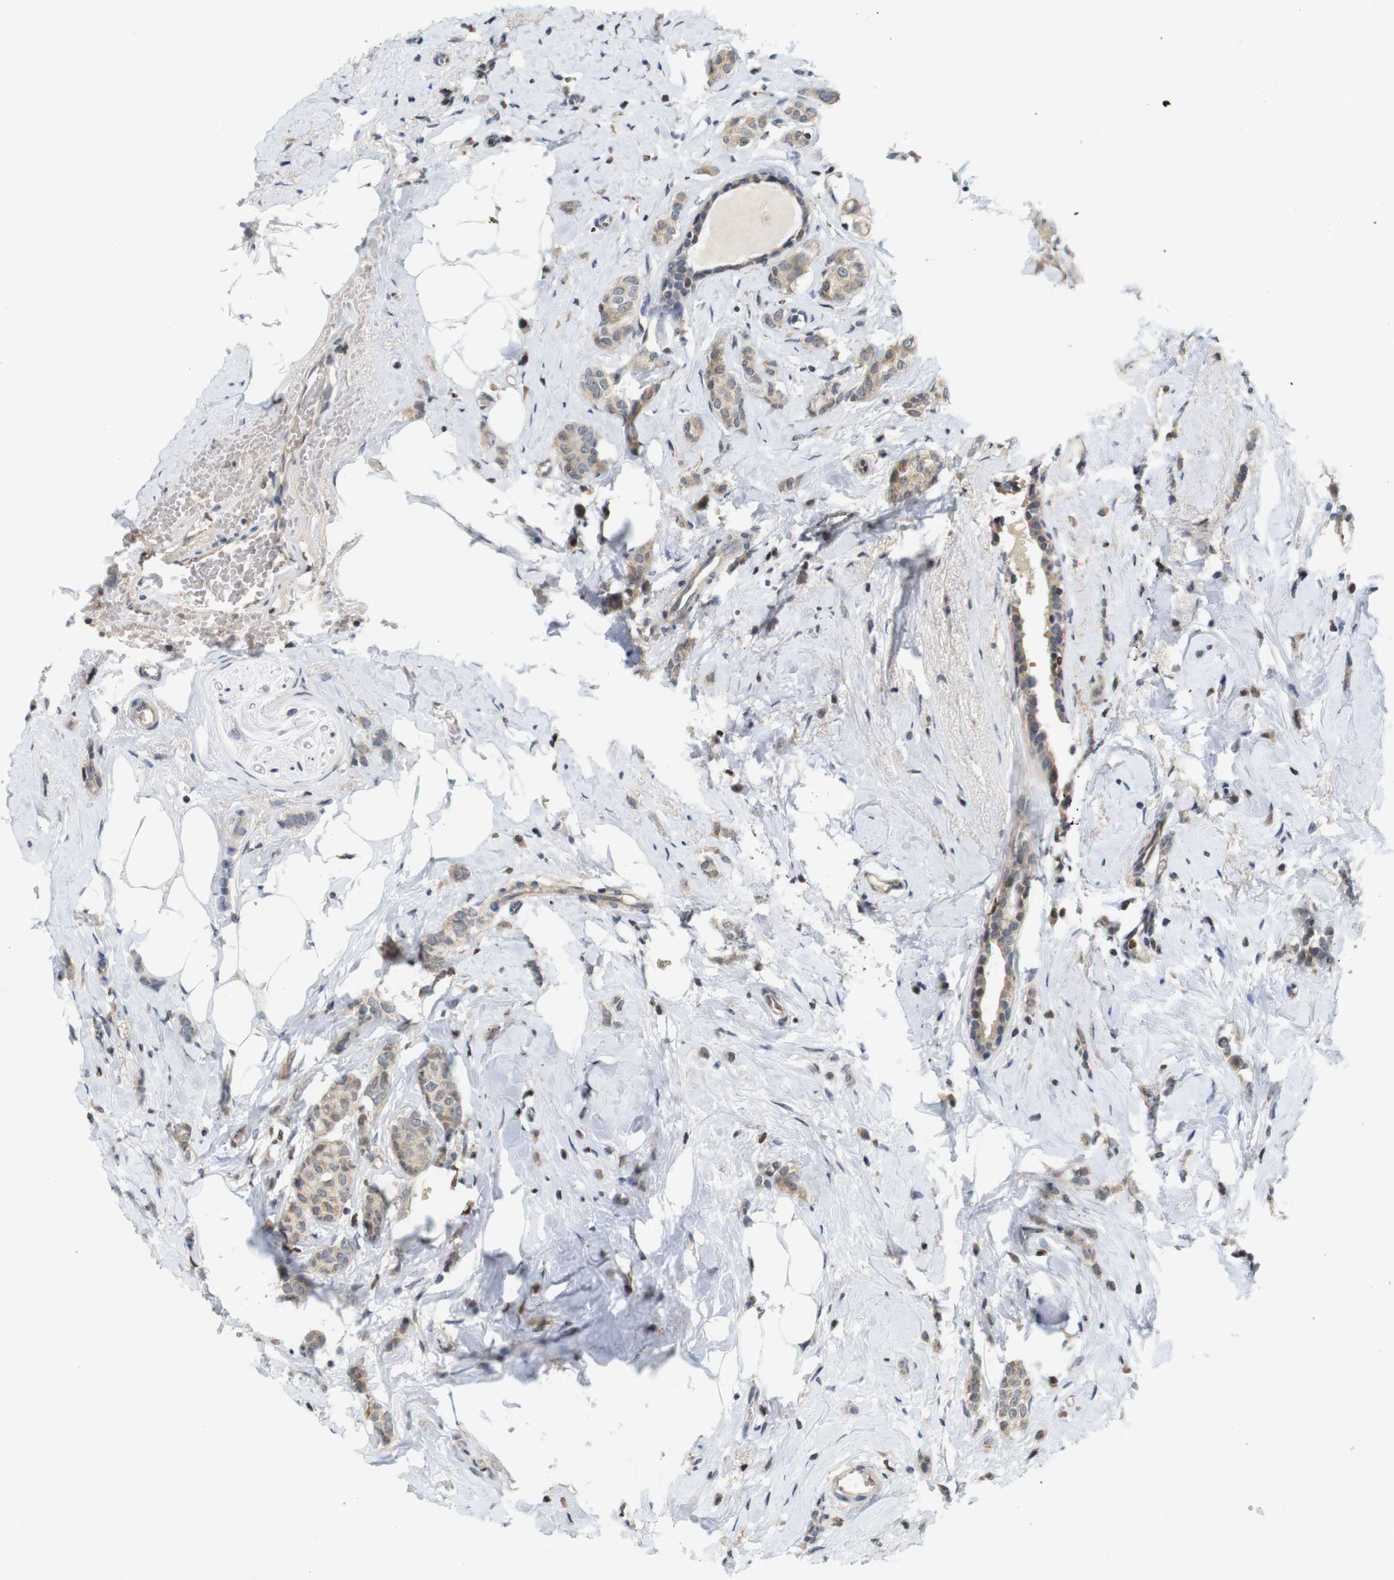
{"staining": {"intensity": "moderate", "quantity": ">75%", "location": "cytoplasmic/membranous"}, "tissue": "breast cancer", "cell_type": "Tumor cells", "image_type": "cancer", "snomed": [{"axis": "morphology", "description": "Lobular carcinoma"}, {"axis": "topography", "description": "Breast"}], "caption": "An IHC histopathology image of neoplastic tissue is shown. Protein staining in brown labels moderate cytoplasmic/membranous positivity in breast cancer within tumor cells. The staining is performed using DAB brown chromogen to label protein expression. The nuclei are counter-stained blue using hematoxylin.", "gene": "MBD1", "patient": {"sex": "female", "age": 60}}